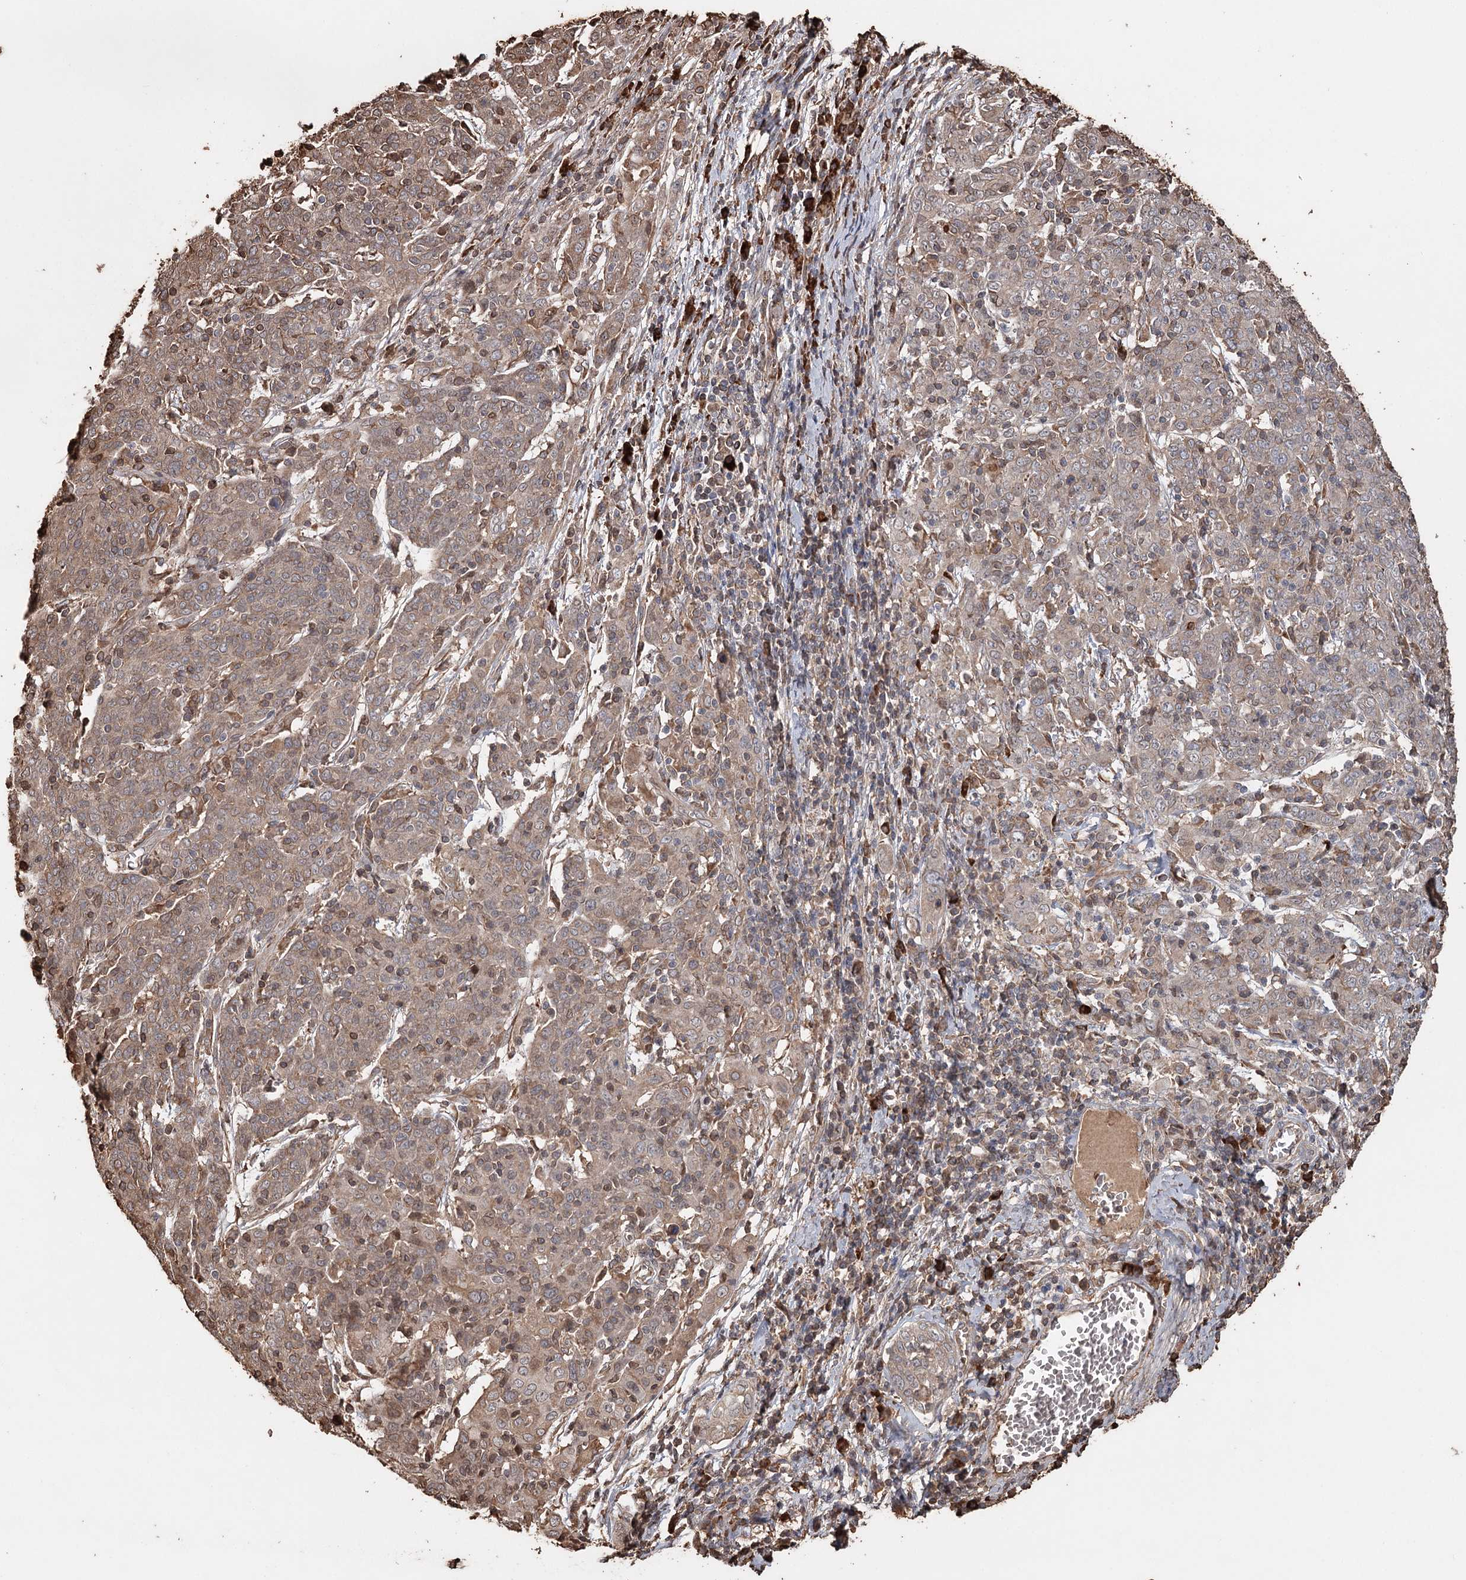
{"staining": {"intensity": "moderate", "quantity": ">75%", "location": "cytoplasmic/membranous,nuclear"}, "tissue": "cervical cancer", "cell_type": "Tumor cells", "image_type": "cancer", "snomed": [{"axis": "morphology", "description": "Squamous cell carcinoma, NOS"}, {"axis": "topography", "description": "Cervix"}], "caption": "Immunohistochemistry (IHC) of cervical squamous cell carcinoma reveals medium levels of moderate cytoplasmic/membranous and nuclear staining in approximately >75% of tumor cells. (brown staining indicates protein expression, while blue staining denotes nuclei).", "gene": "SYVN1", "patient": {"sex": "female", "age": 67}}